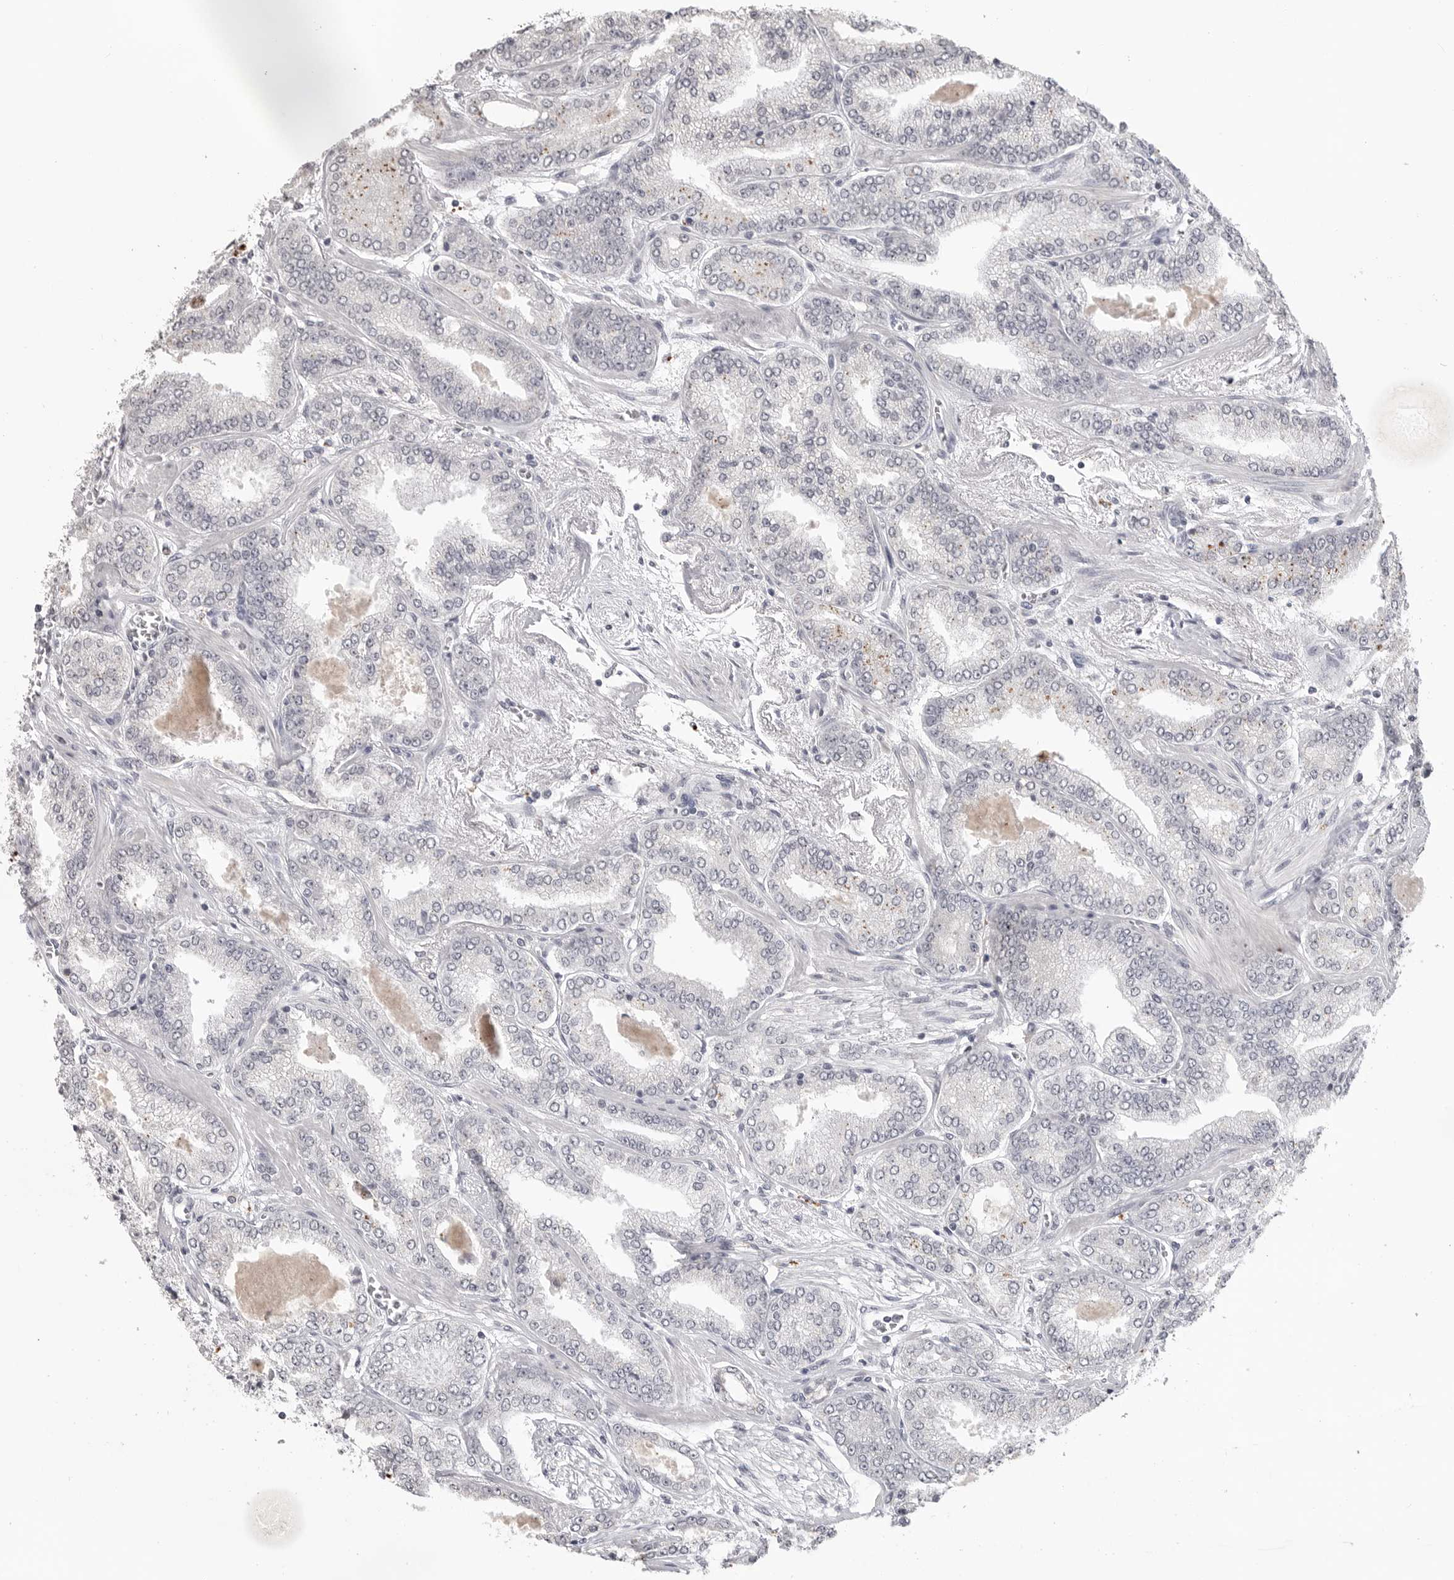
{"staining": {"intensity": "negative", "quantity": "none", "location": "none"}, "tissue": "prostate cancer", "cell_type": "Tumor cells", "image_type": "cancer", "snomed": [{"axis": "morphology", "description": "Adenocarcinoma, High grade"}, {"axis": "topography", "description": "Prostate"}], "caption": "Immunohistochemistry (IHC) histopathology image of prostate high-grade adenocarcinoma stained for a protein (brown), which shows no staining in tumor cells.", "gene": "PRSS1", "patient": {"sex": "male", "age": 71}}